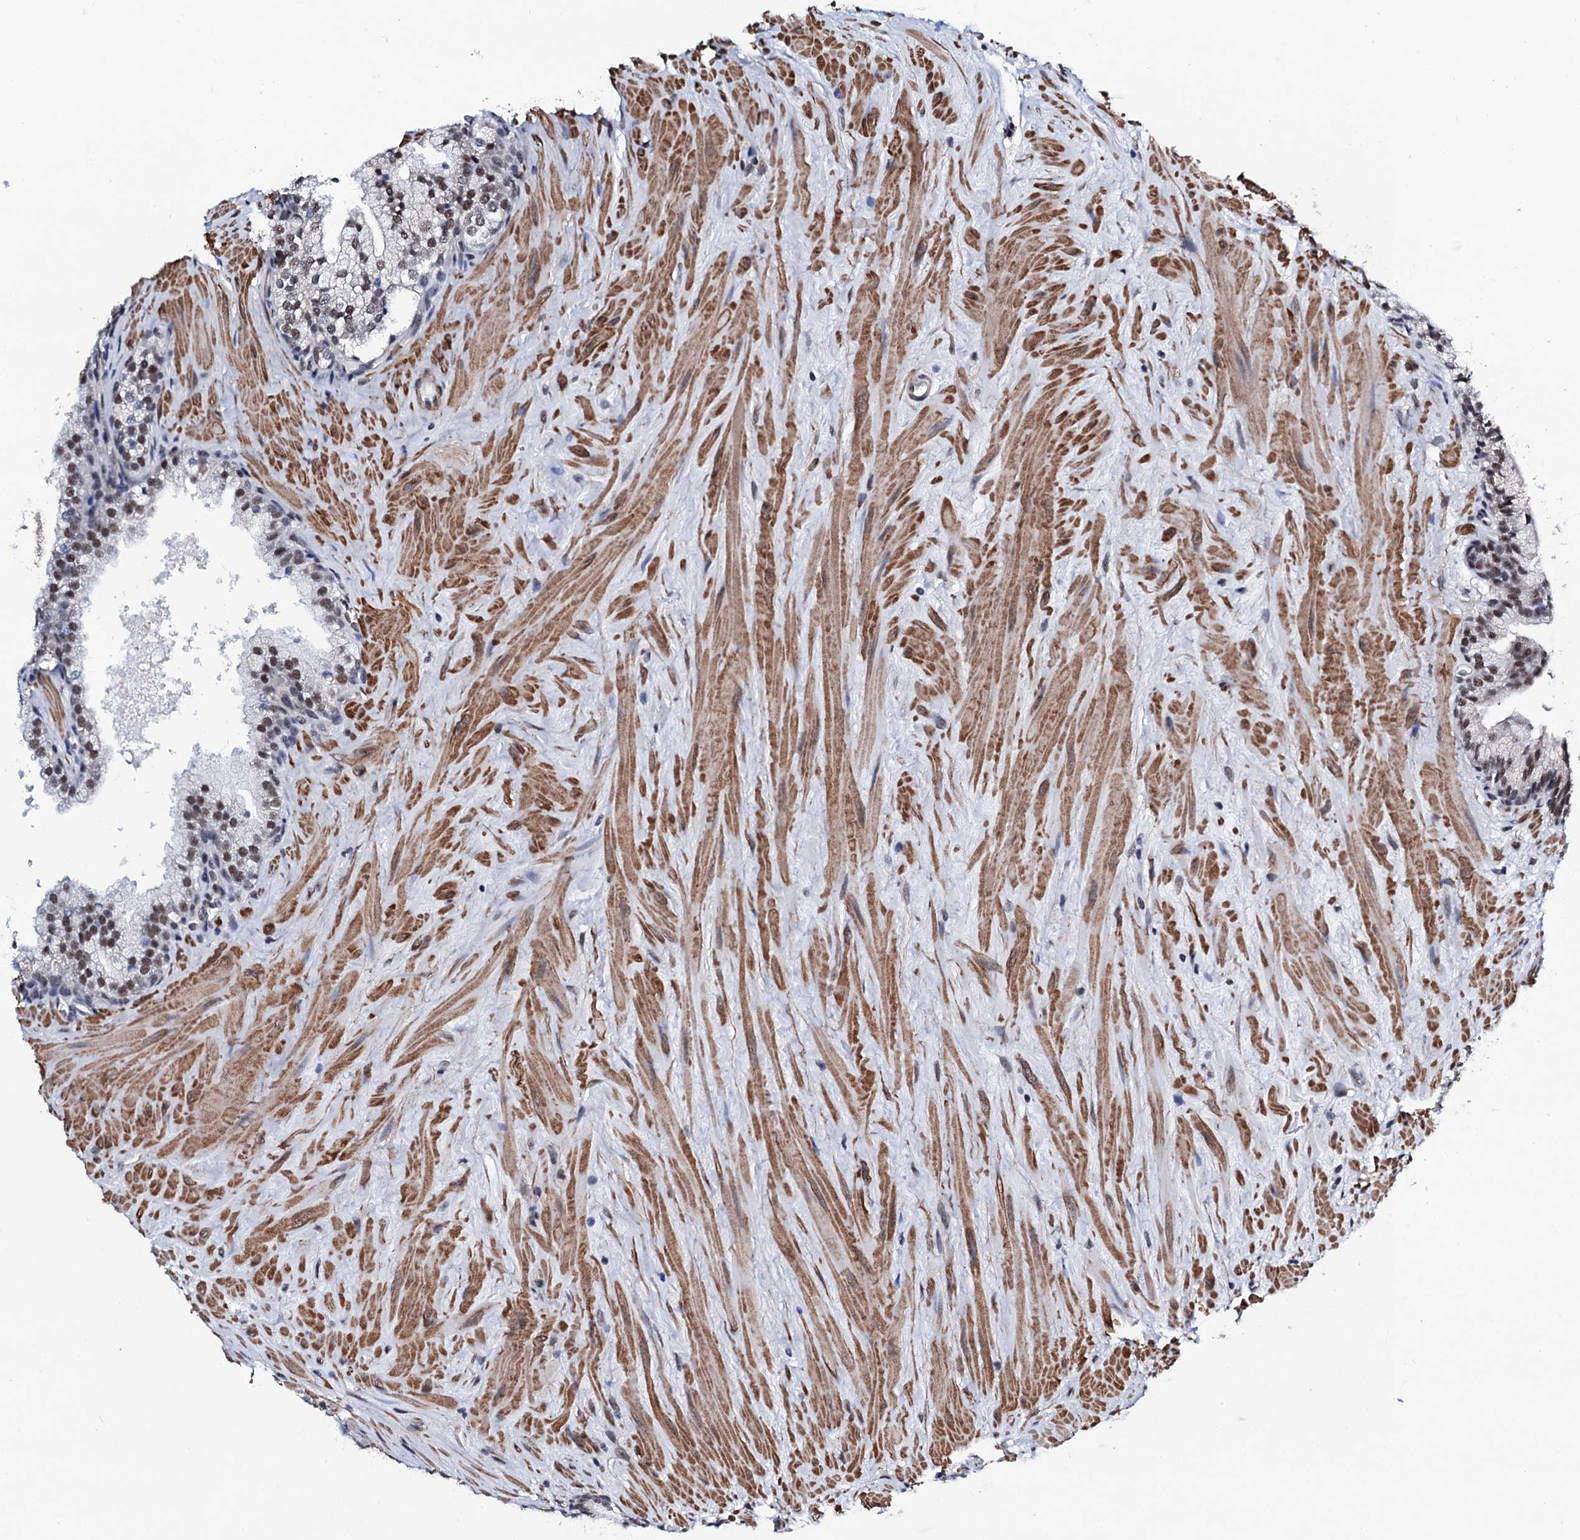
{"staining": {"intensity": "moderate", "quantity": ">75%", "location": "nuclear"}, "tissue": "prostate cancer", "cell_type": "Tumor cells", "image_type": "cancer", "snomed": [{"axis": "morphology", "description": "Adenocarcinoma, High grade"}, {"axis": "topography", "description": "Prostate"}], "caption": "High-magnification brightfield microscopy of prostate adenocarcinoma (high-grade) stained with DAB (brown) and counterstained with hematoxylin (blue). tumor cells exhibit moderate nuclear staining is appreciated in about>75% of cells.", "gene": "CWC15", "patient": {"sex": "male", "age": 65}}